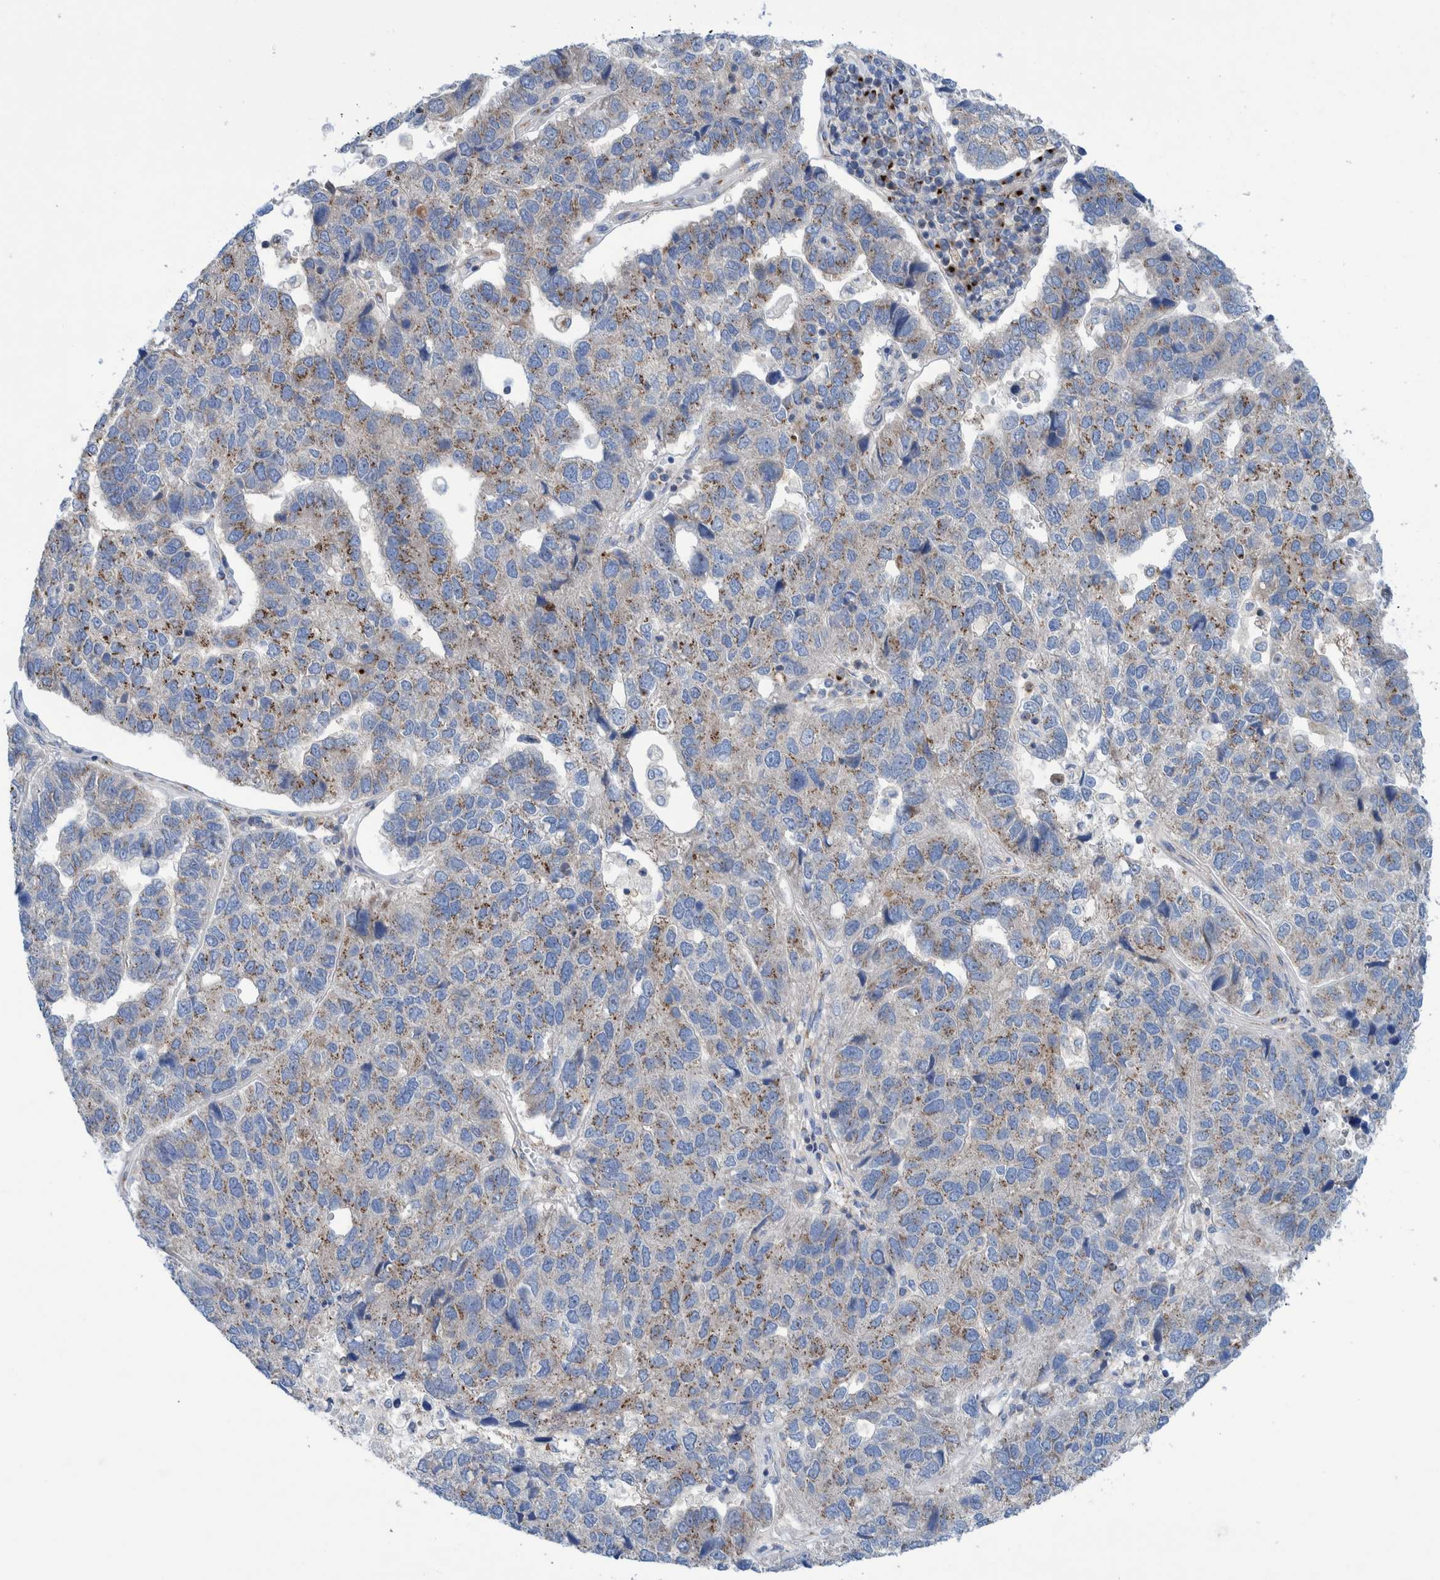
{"staining": {"intensity": "weak", "quantity": ">75%", "location": "cytoplasmic/membranous"}, "tissue": "pancreatic cancer", "cell_type": "Tumor cells", "image_type": "cancer", "snomed": [{"axis": "morphology", "description": "Adenocarcinoma, NOS"}, {"axis": "topography", "description": "Pancreas"}], "caption": "This histopathology image displays pancreatic cancer (adenocarcinoma) stained with immunohistochemistry to label a protein in brown. The cytoplasmic/membranous of tumor cells show weak positivity for the protein. Nuclei are counter-stained blue.", "gene": "TRIM58", "patient": {"sex": "female", "age": 61}}